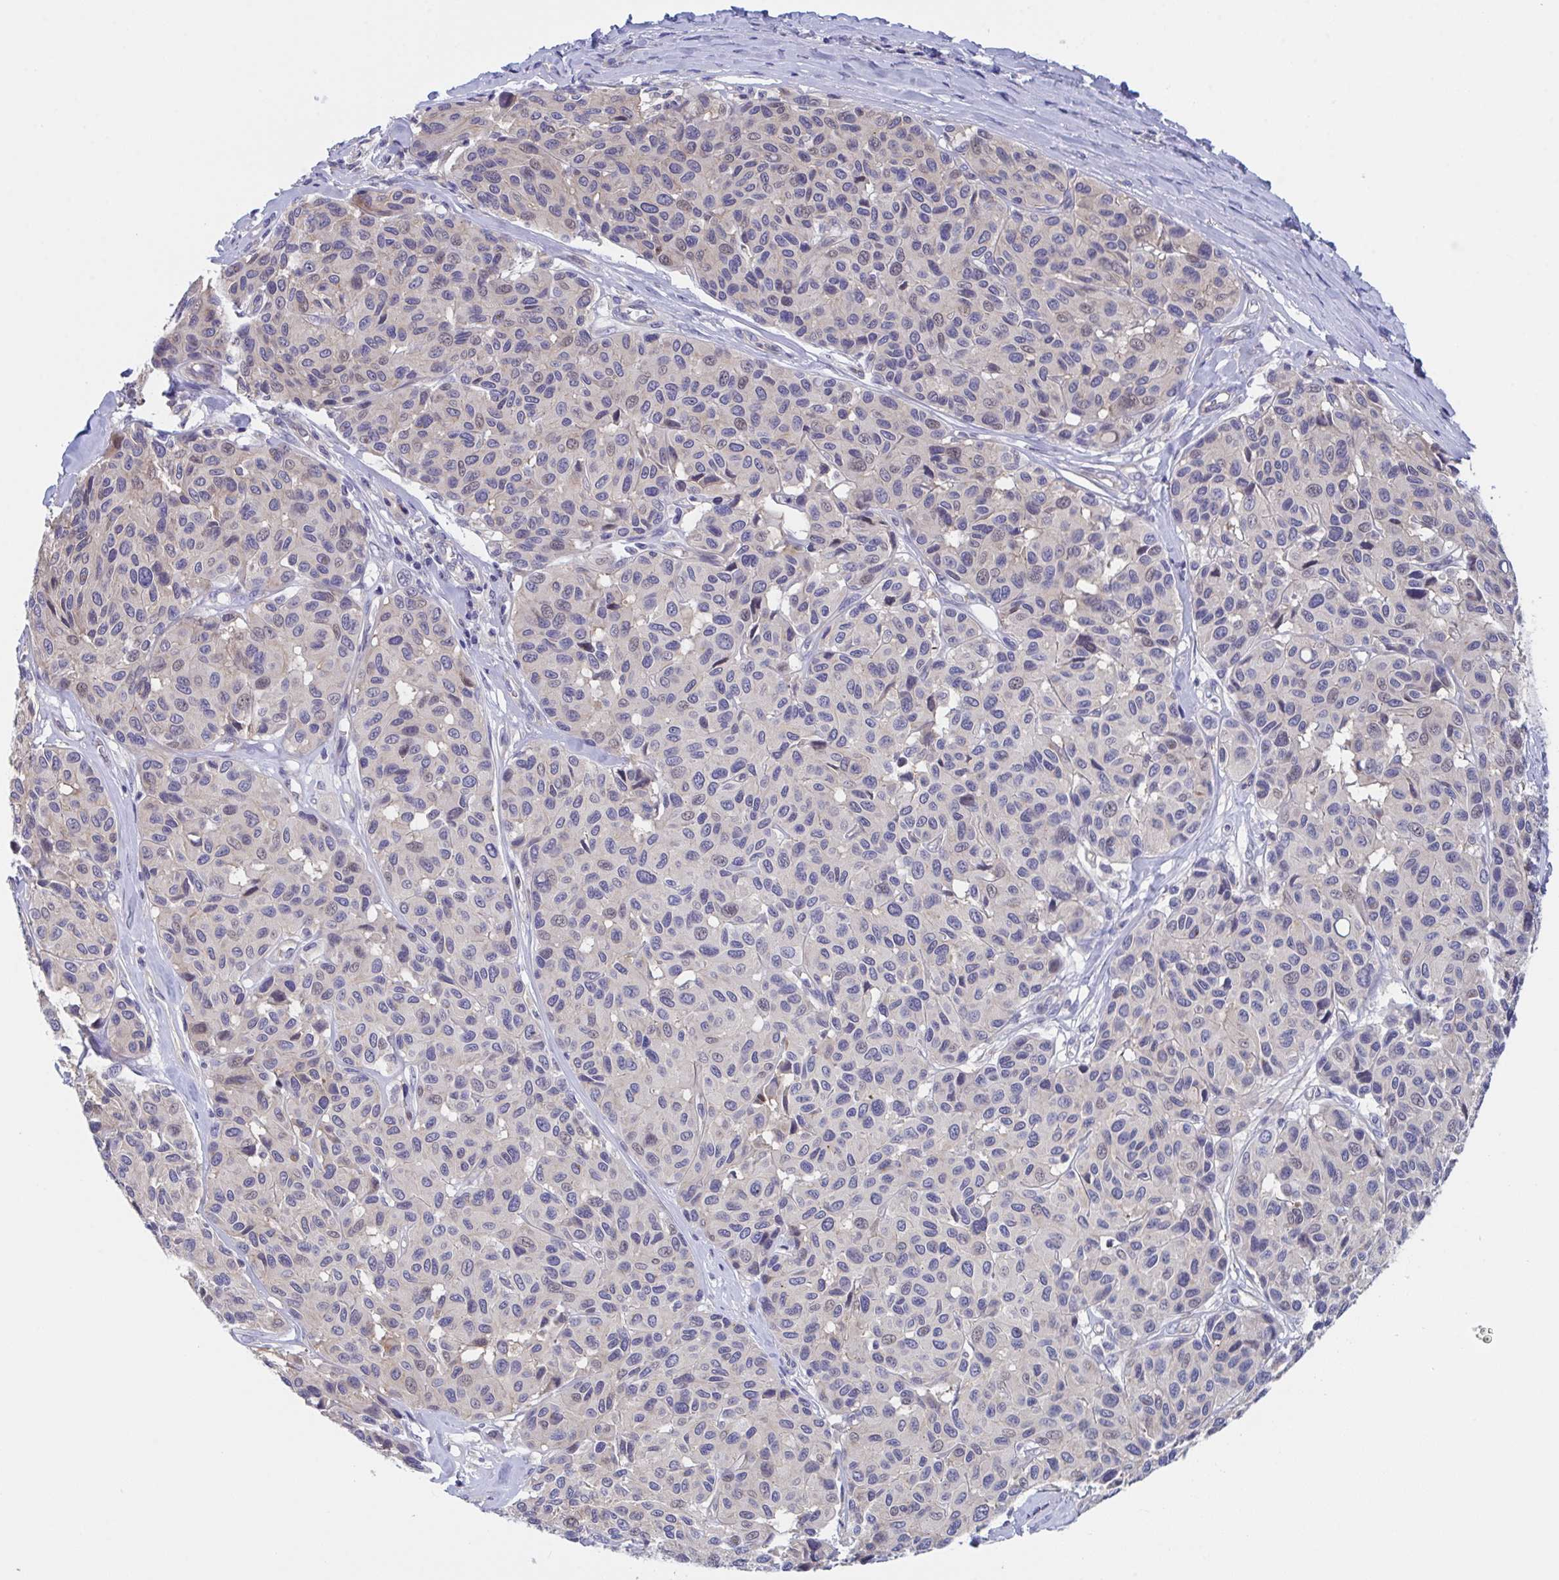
{"staining": {"intensity": "weak", "quantity": "<25%", "location": "nuclear"}, "tissue": "melanoma", "cell_type": "Tumor cells", "image_type": "cancer", "snomed": [{"axis": "morphology", "description": "Malignant melanoma, NOS"}, {"axis": "topography", "description": "Skin"}], "caption": "An IHC image of melanoma is shown. There is no staining in tumor cells of melanoma. (DAB immunohistochemistry (IHC), high magnification).", "gene": "P2RX3", "patient": {"sex": "female", "age": 66}}